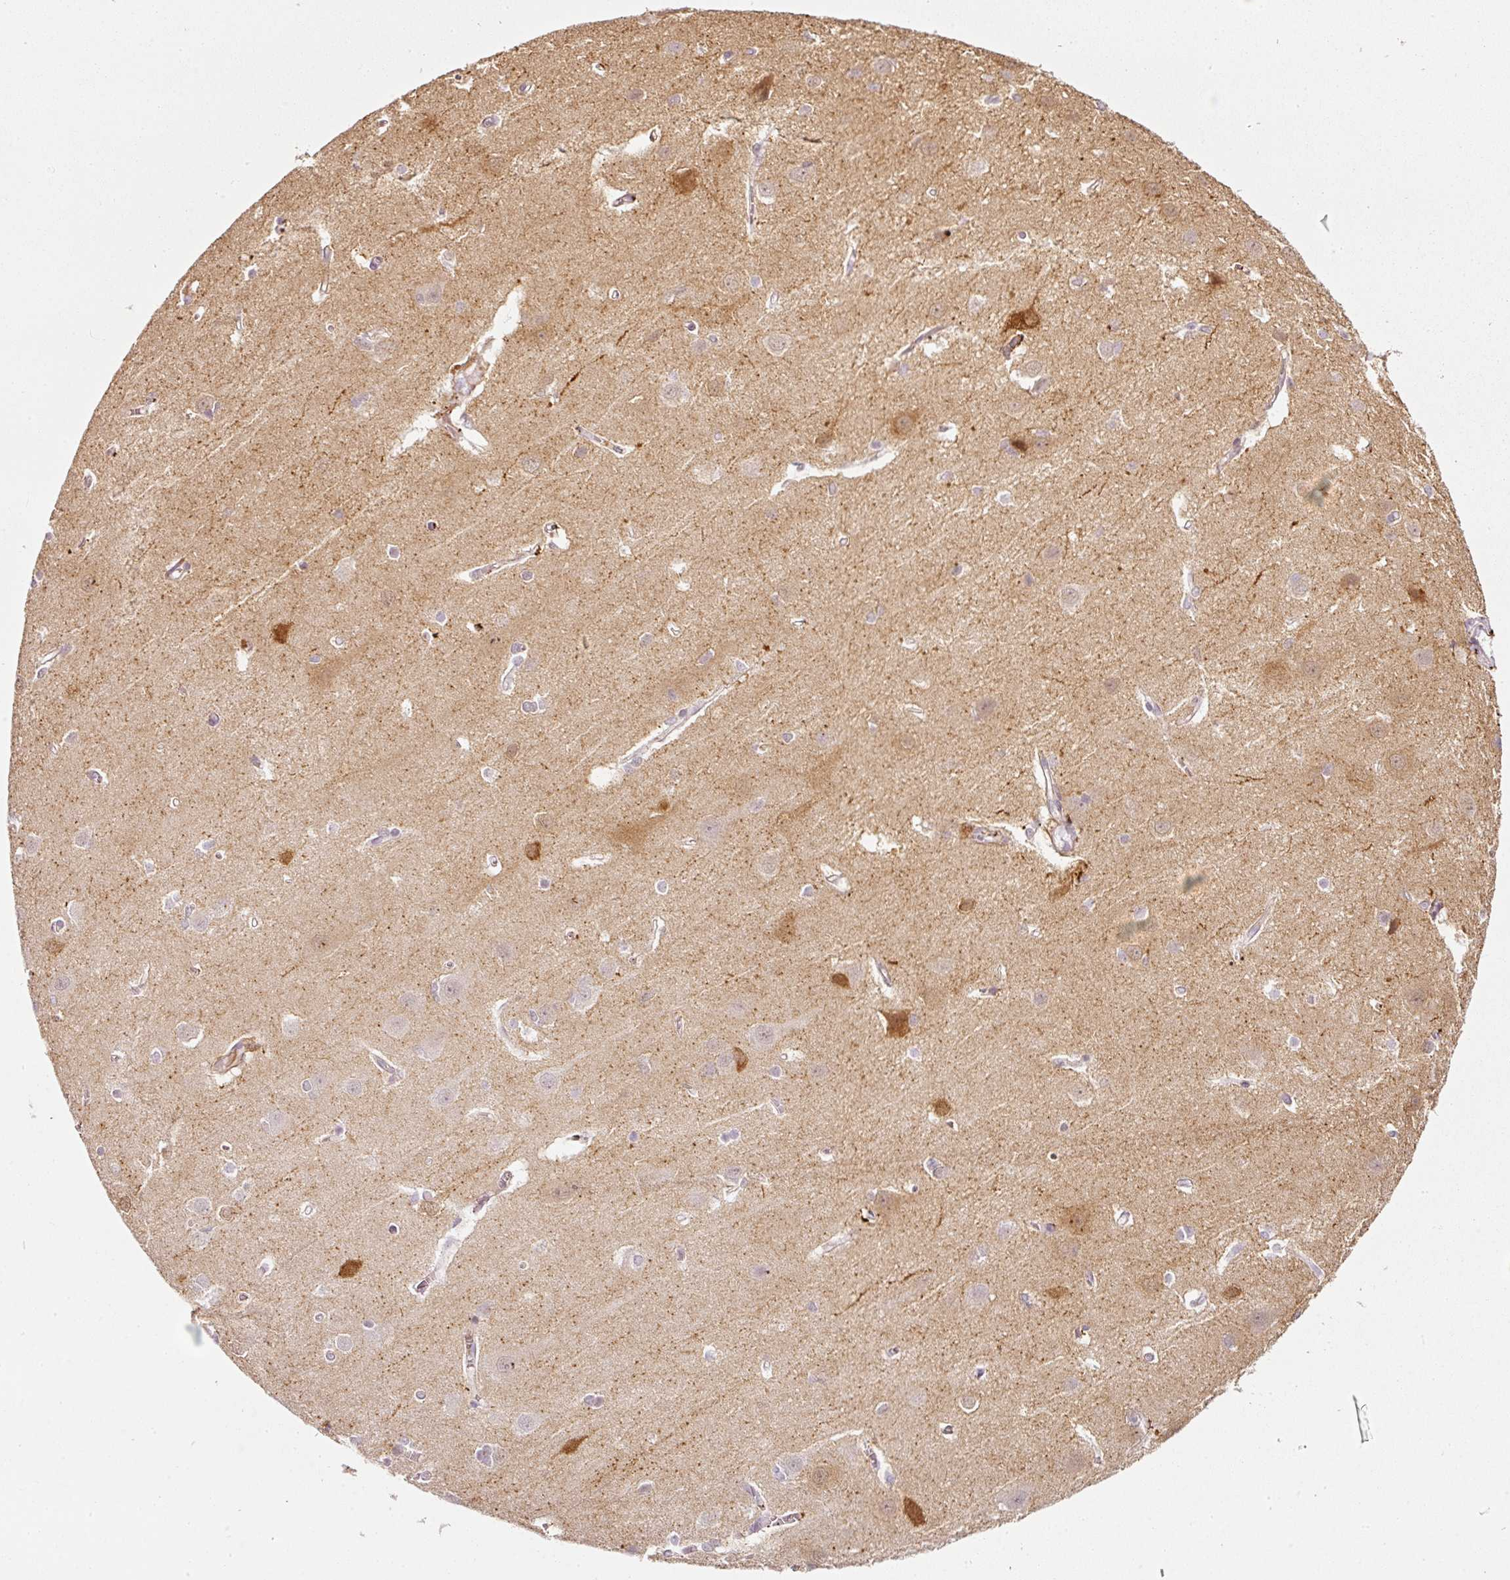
{"staining": {"intensity": "moderate", "quantity": "<25%", "location": "cytoplasmic/membranous"}, "tissue": "cerebral cortex", "cell_type": "Endothelial cells", "image_type": "normal", "snomed": [{"axis": "morphology", "description": "Normal tissue, NOS"}, {"axis": "topography", "description": "Cerebral cortex"}], "caption": "A high-resolution micrograph shows immunohistochemistry (IHC) staining of unremarkable cerebral cortex, which exhibits moderate cytoplasmic/membranous positivity in approximately <25% of endothelial cells.", "gene": "TOGARAM1", "patient": {"sex": "male", "age": 37}}